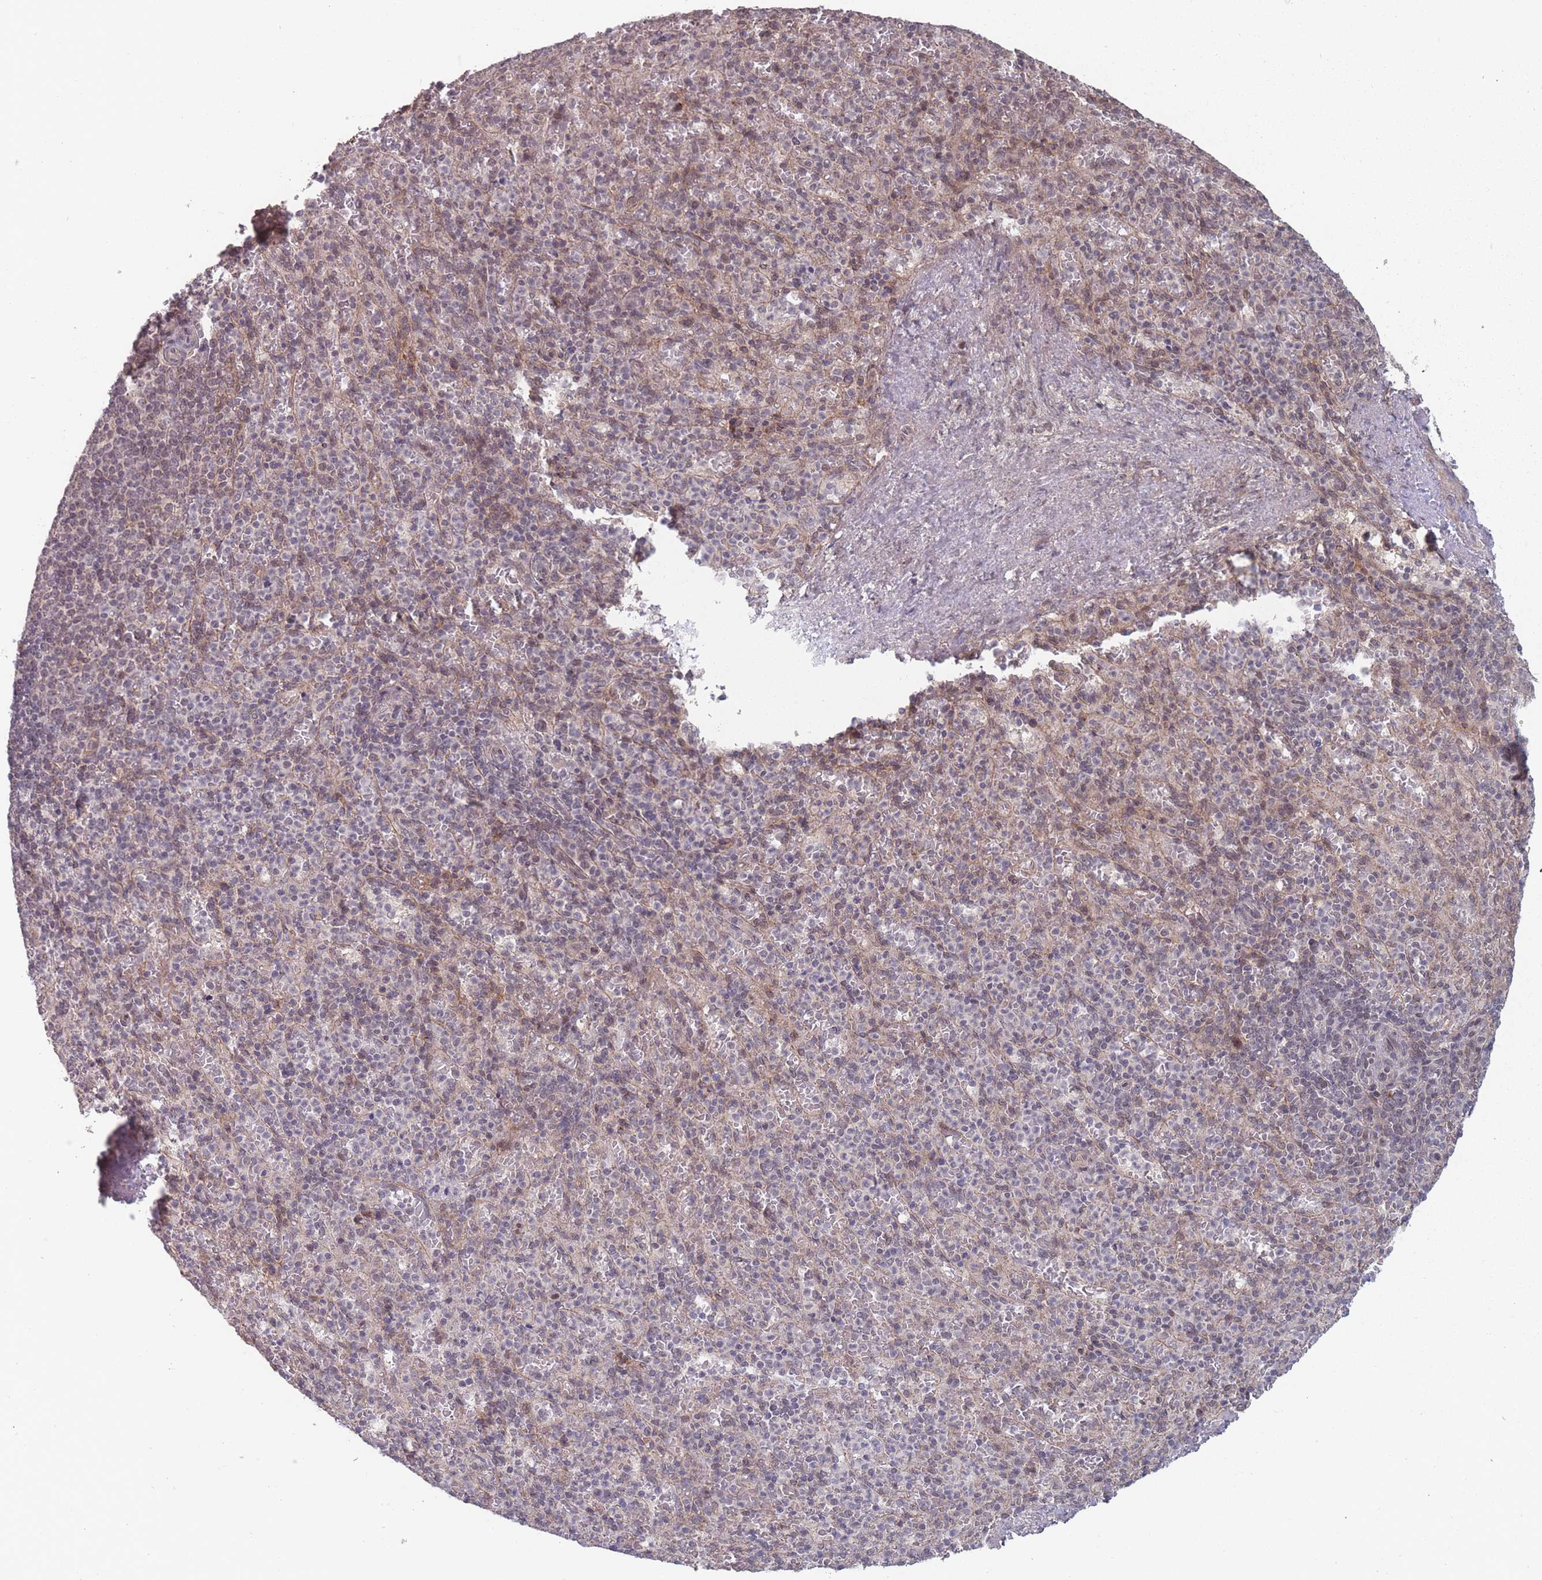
{"staining": {"intensity": "weak", "quantity": "25%-75%", "location": "cytoplasmic/membranous,nuclear"}, "tissue": "spleen", "cell_type": "Cells in red pulp", "image_type": "normal", "snomed": [{"axis": "morphology", "description": "Normal tissue, NOS"}, {"axis": "topography", "description": "Spleen"}], "caption": "Immunohistochemistry (IHC) (DAB) staining of unremarkable spleen demonstrates weak cytoplasmic/membranous,nuclear protein positivity in about 25%-75% of cells in red pulp. (Brightfield microscopy of DAB IHC at high magnification).", "gene": "CNTRL", "patient": {"sex": "female", "age": 74}}